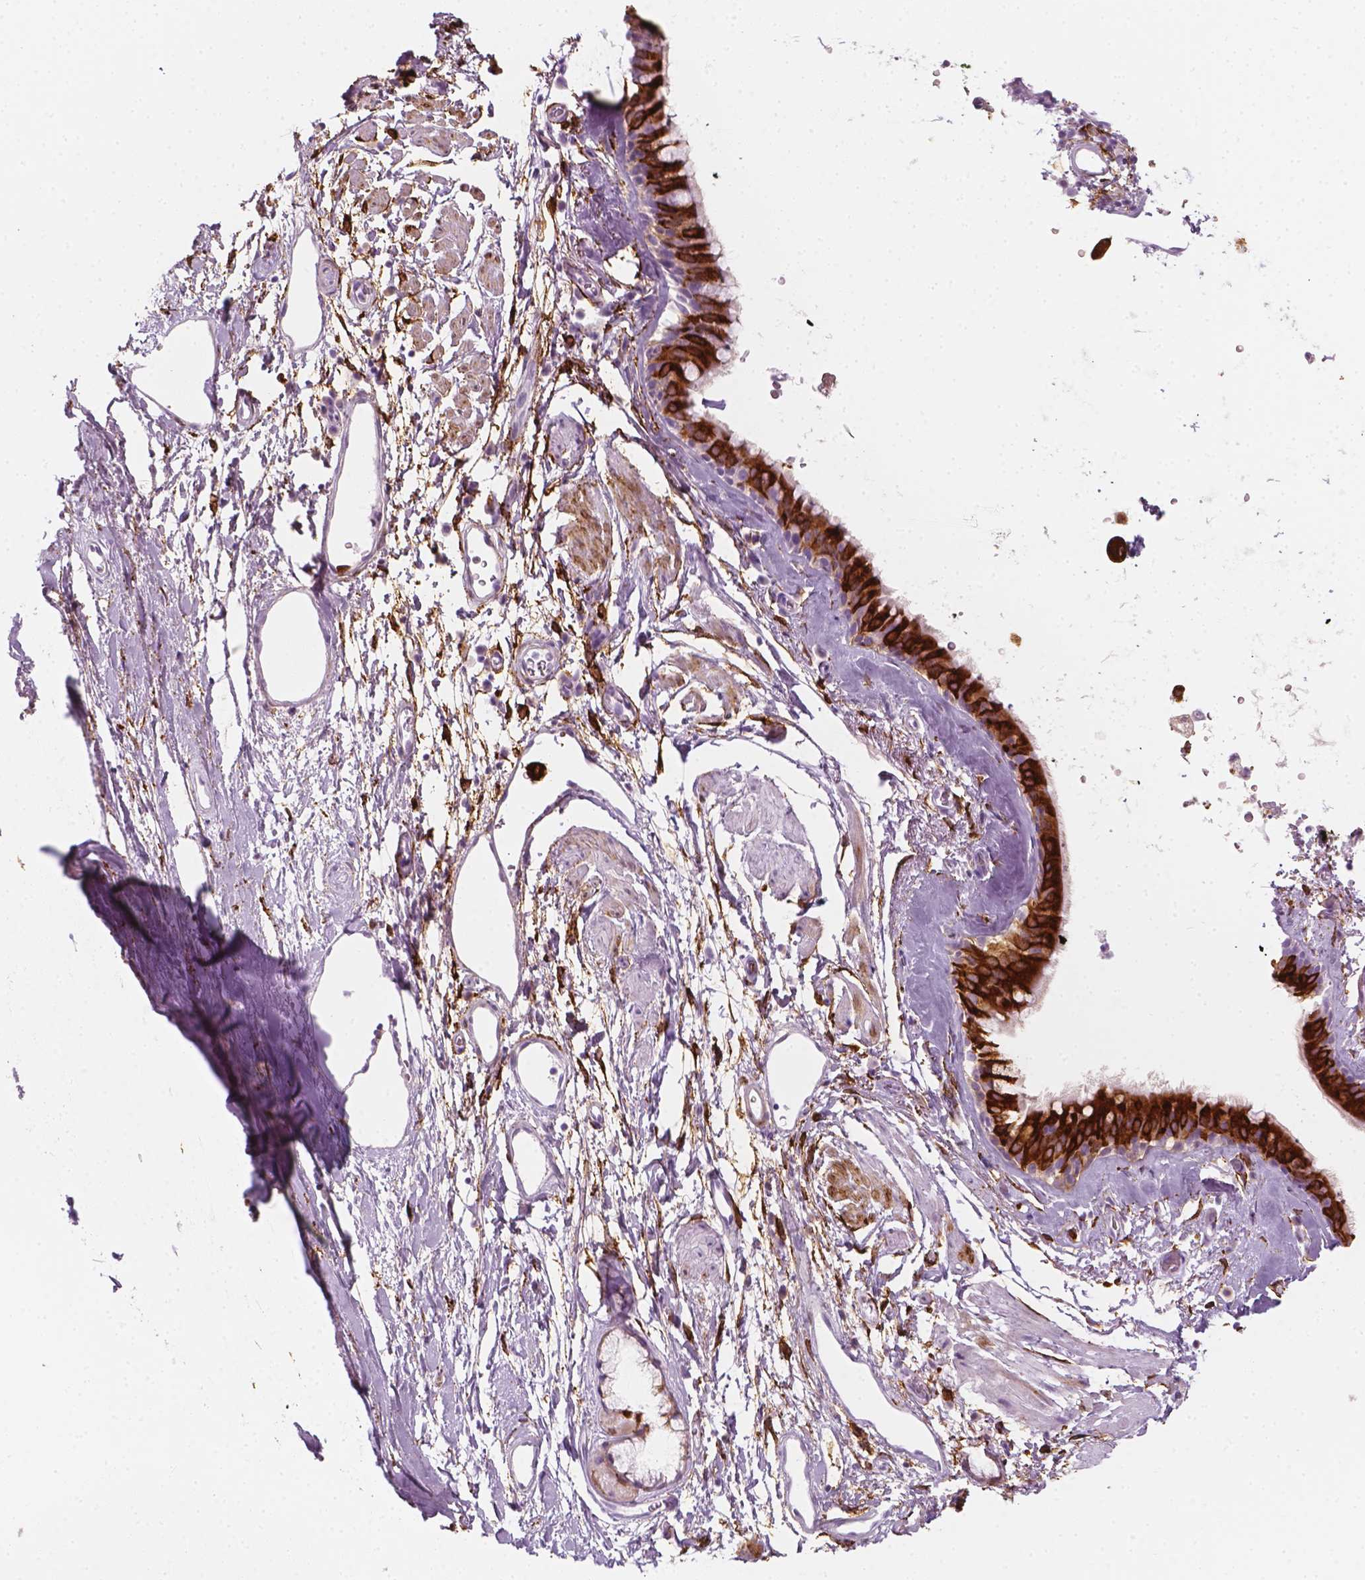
{"staining": {"intensity": "strong", "quantity": ">75%", "location": "cytoplasmic/membranous"}, "tissue": "bronchus", "cell_type": "Respiratory epithelial cells", "image_type": "normal", "snomed": [{"axis": "morphology", "description": "Normal tissue, NOS"}, {"axis": "topography", "description": "Cartilage tissue"}, {"axis": "topography", "description": "Bronchus"}], "caption": "Immunohistochemistry (IHC) micrograph of unremarkable bronchus: bronchus stained using IHC displays high levels of strong protein expression localized specifically in the cytoplasmic/membranous of respiratory epithelial cells, appearing as a cytoplasmic/membranous brown color.", "gene": "CES1", "patient": {"sex": "male", "age": 58}}